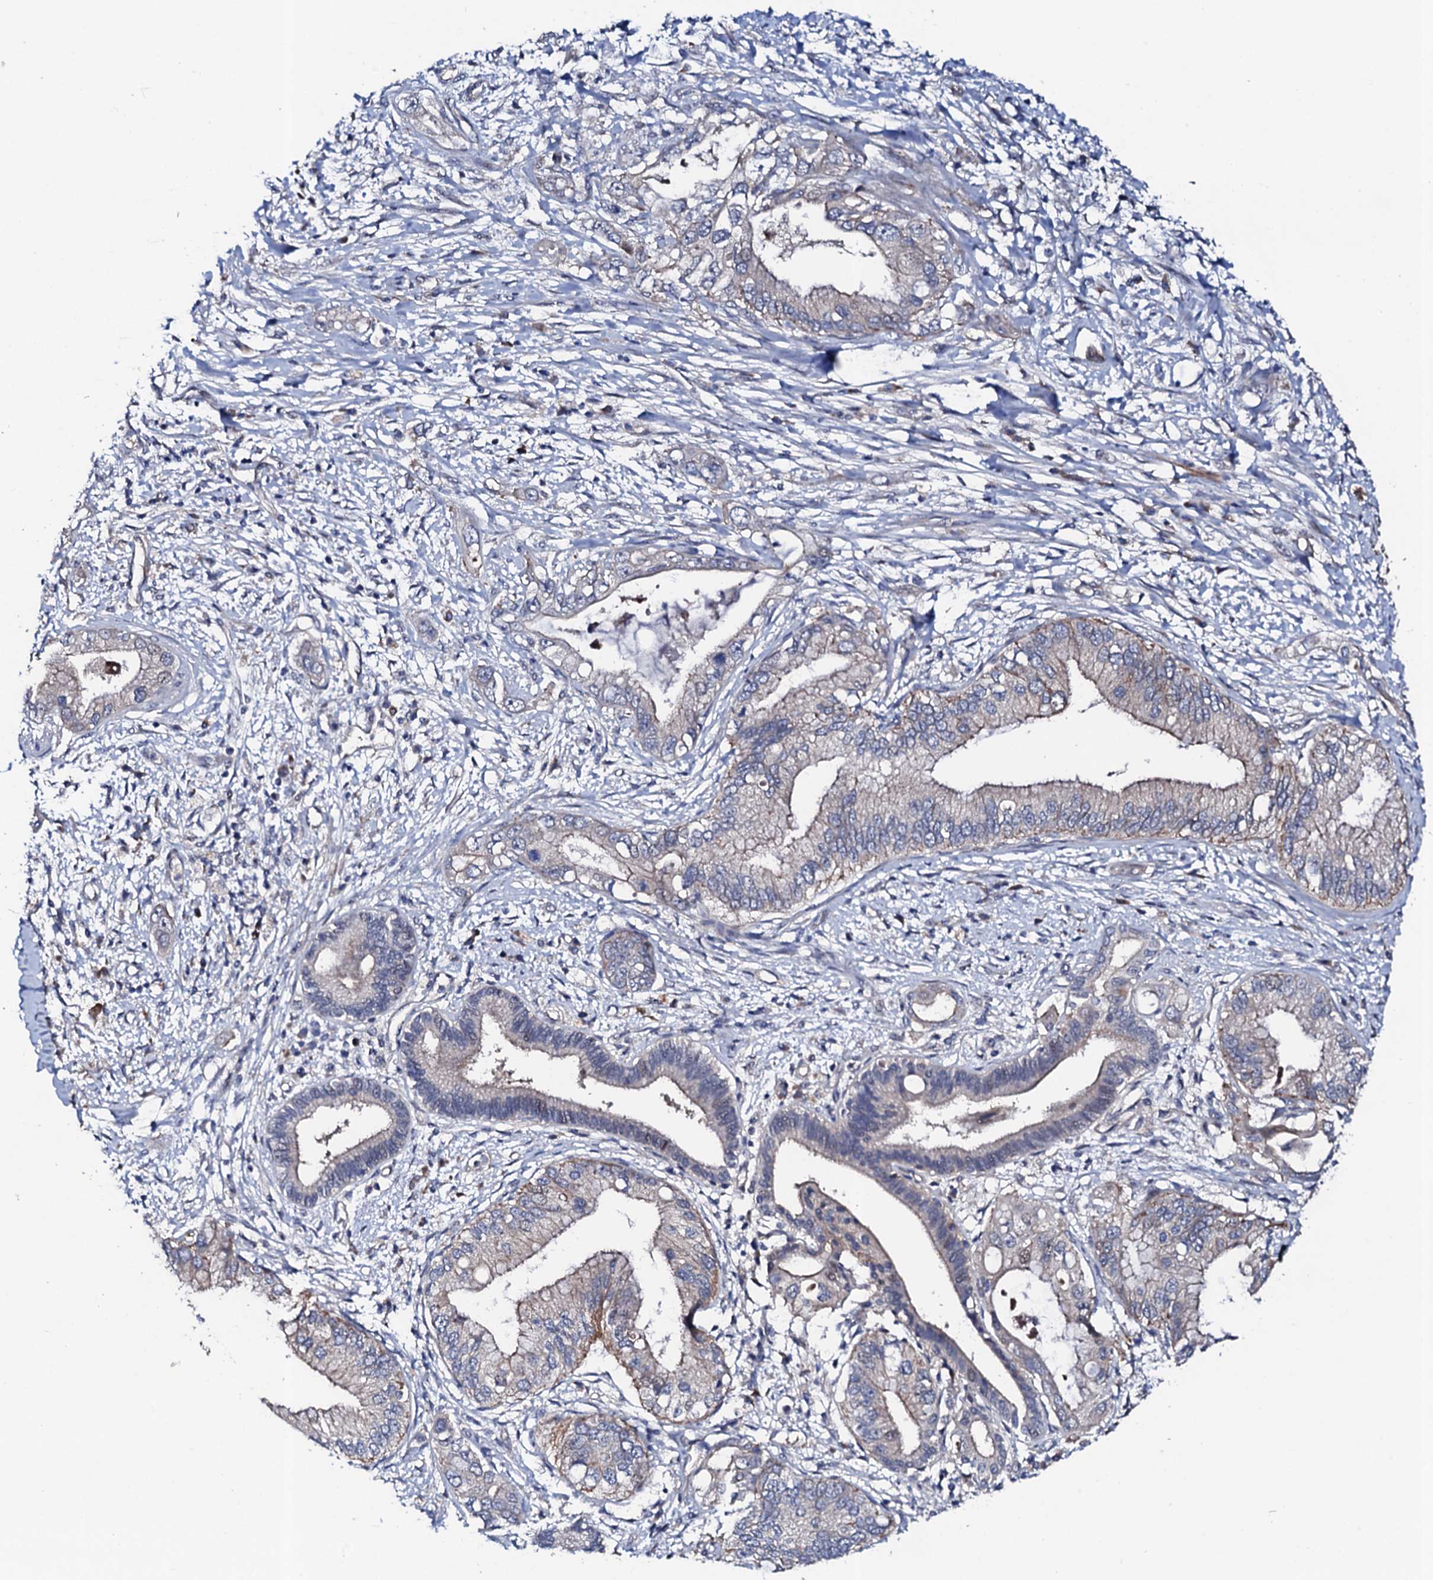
{"staining": {"intensity": "negative", "quantity": "none", "location": "none"}, "tissue": "pancreatic cancer", "cell_type": "Tumor cells", "image_type": "cancer", "snomed": [{"axis": "morphology", "description": "Inflammation, NOS"}, {"axis": "morphology", "description": "Adenocarcinoma, NOS"}, {"axis": "topography", "description": "Pancreas"}], "caption": "Image shows no protein staining in tumor cells of pancreatic cancer tissue. Nuclei are stained in blue.", "gene": "CIAO2A", "patient": {"sex": "female", "age": 56}}